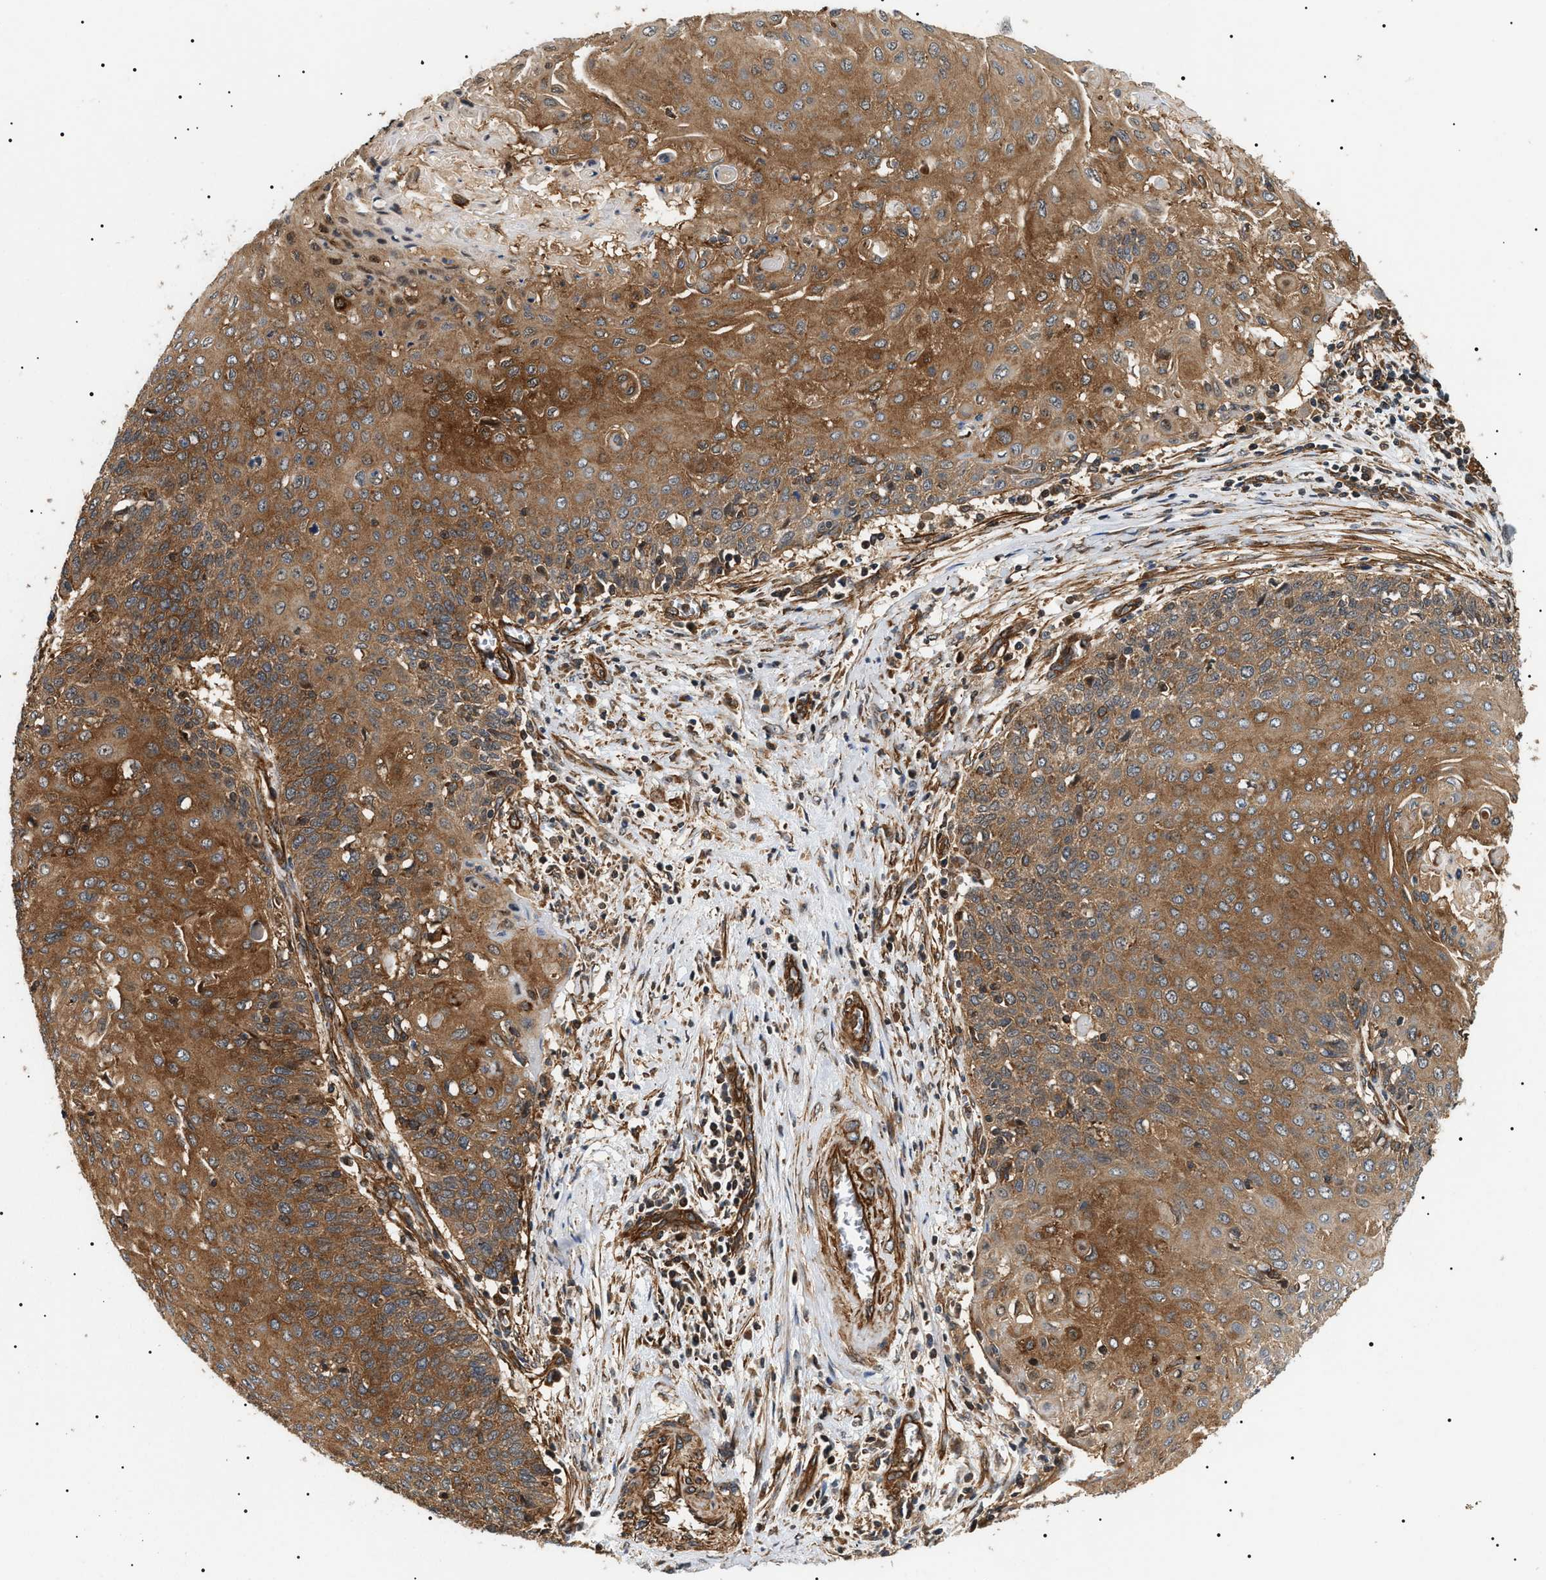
{"staining": {"intensity": "moderate", "quantity": ">75%", "location": "cytoplasmic/membranous"}, "tissue": "cervical cancer", "cell_type": "Tumor cells", "image_type": "cancer", "snomed": [{"axis": "morphology", "description": "Squamous cell carcinoma, NOS"}, {"axis": "topography", "description": "Cervix"}], "caption": "Immunohistochemical staining of human cervical cancer displays moderate cytoplasmic/membranous protein staining in about >75% of tumor cells. The protein of interest is shown in brown color, while the nuclei are stained blue.", "gene": "SH3GLB2", "patient": {"sex": "female", "age": 39}}